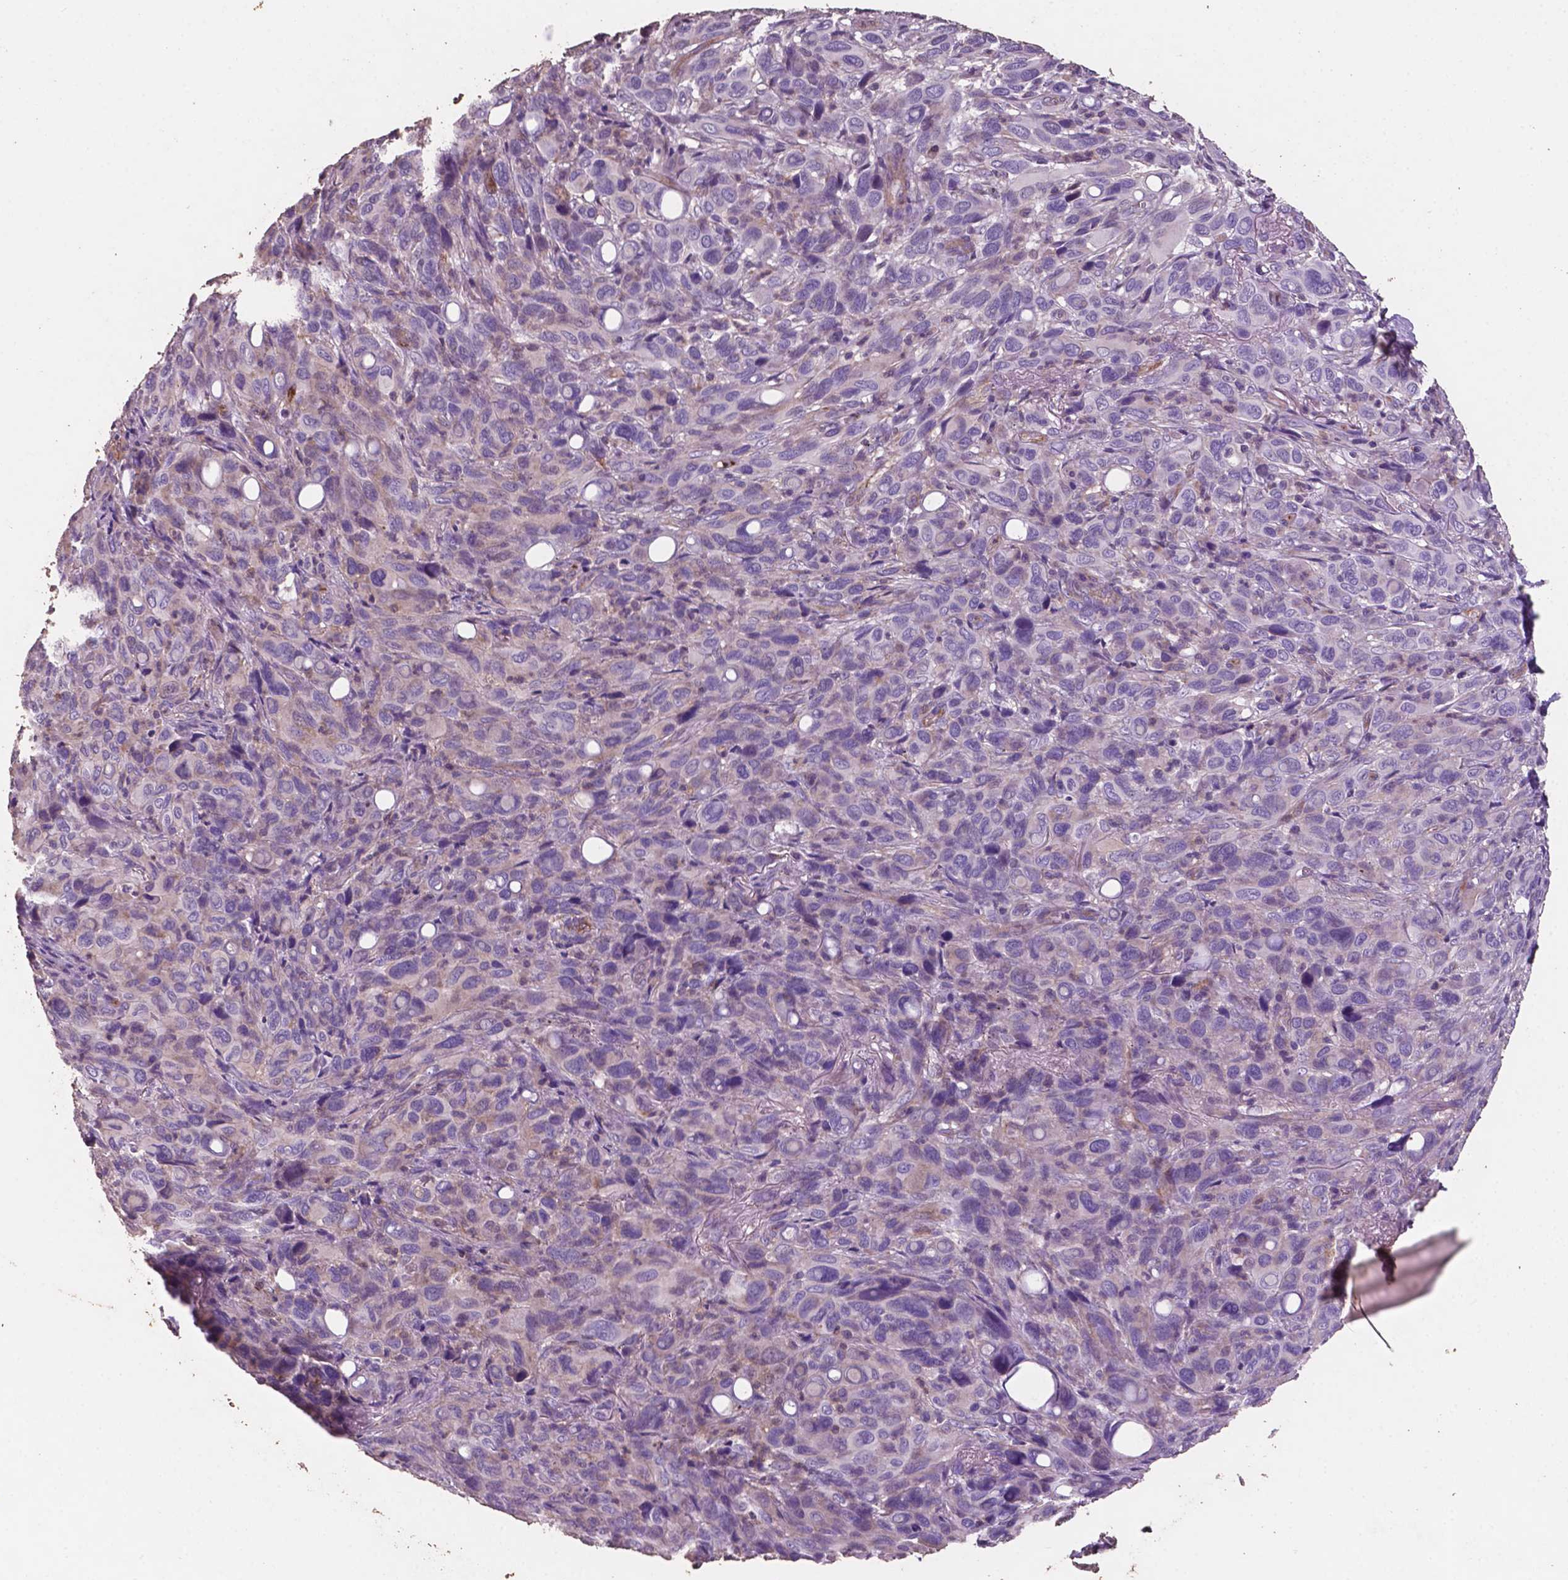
{"staining": {"intensity": "negative", "quantity": "none", "location": "none"}, "tissue": "melanoma", "cell_type": "Tumor cells", "image_type": "cancer", "snomed": [{"axis": "morphology", "description": "Malignant melanoma, Metastatic site"}, {"axis": "topography", "description": "Lung"}], "caption": "High power microscopy photomicrograph of an IHC histopathology image of malignant melanoma (metastatic site), revealing no significant positivity in tumor cells.", "gene": "COMMD4", "patient": {"sex": "male", "age": 48}}